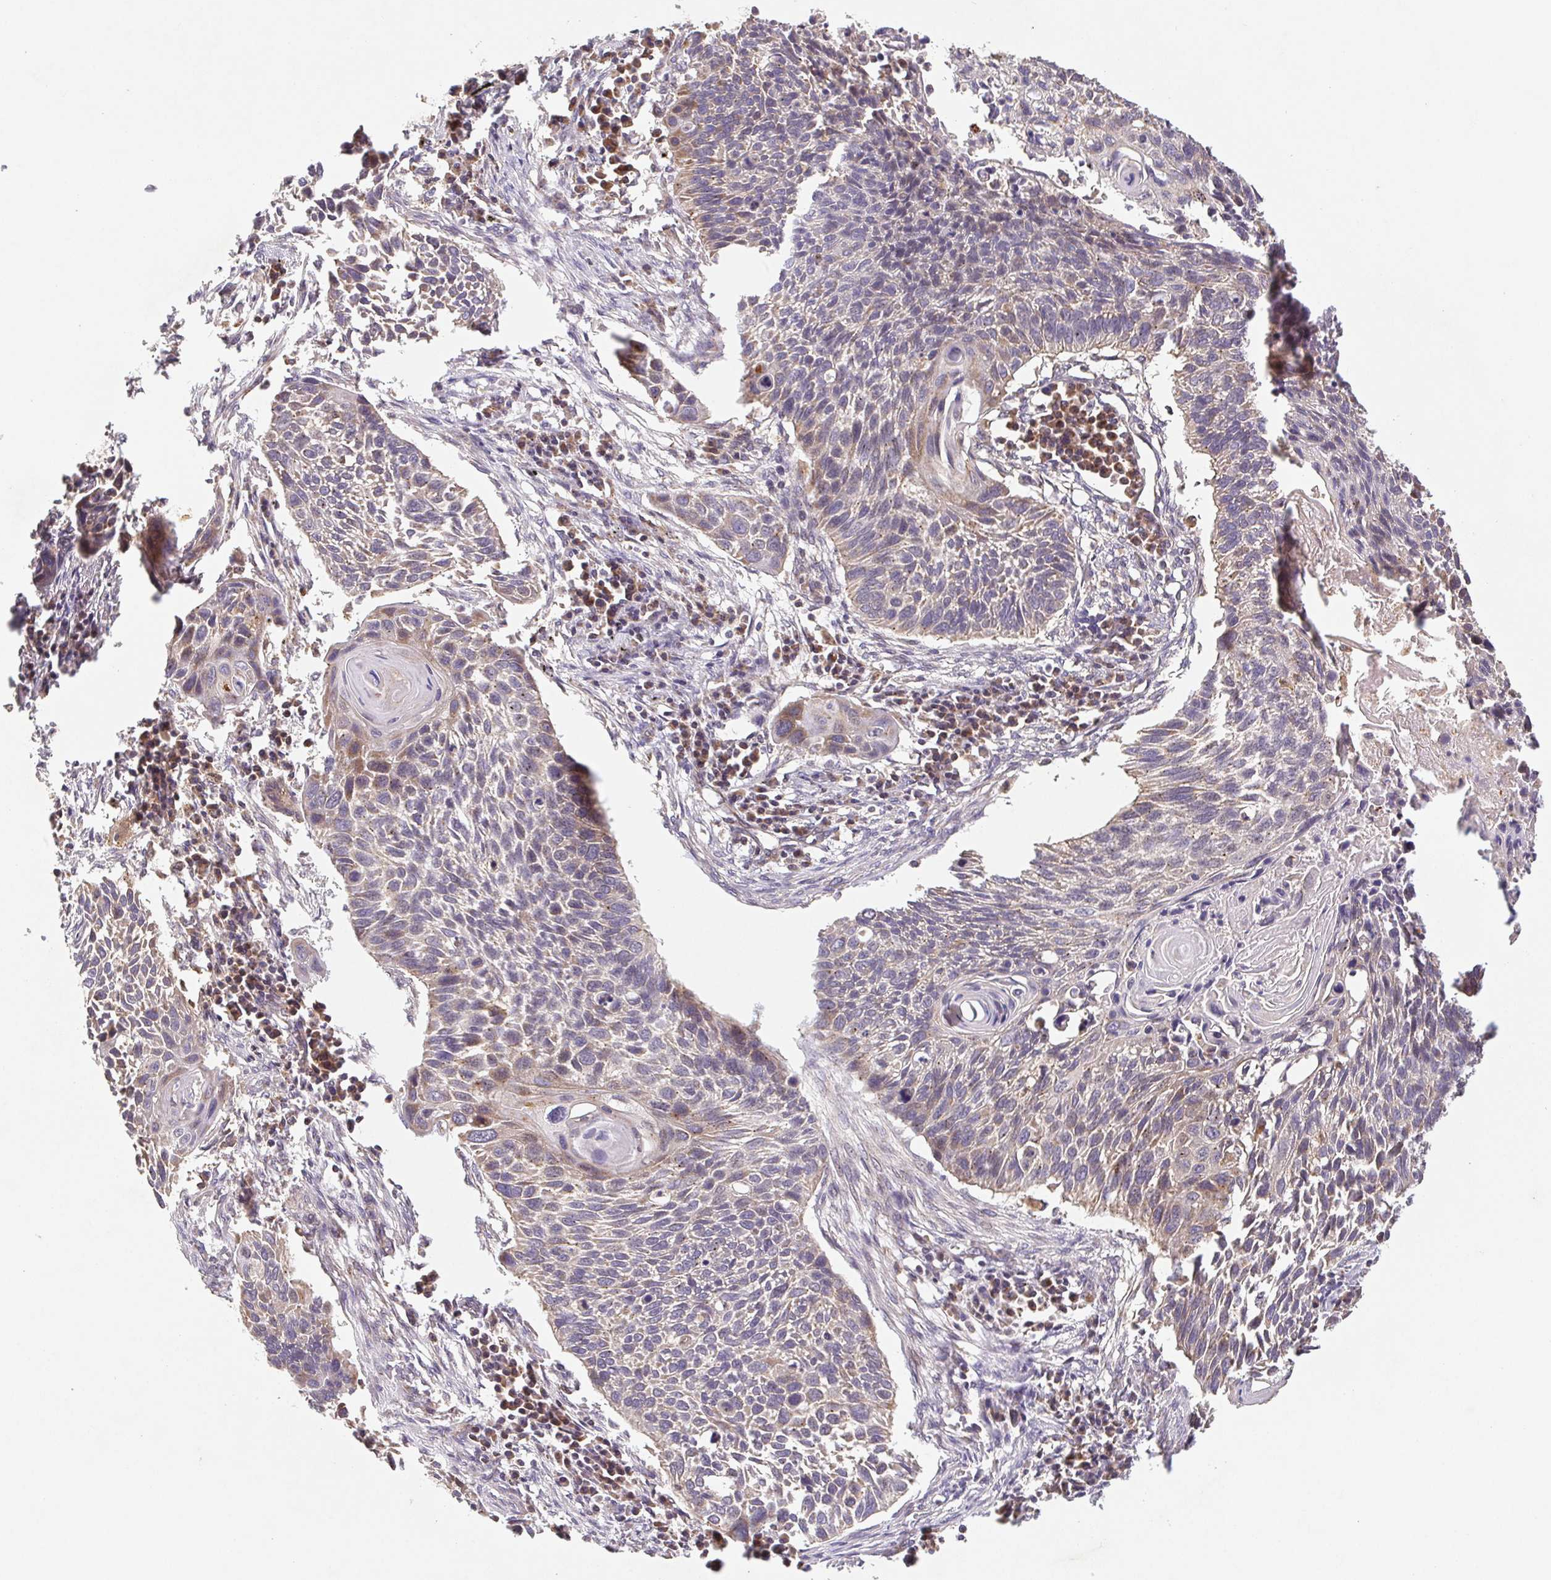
{"staining": {"intensity": "weak", "quantity": "<25%", "location": "cytoplasmic/membranous"}, "tissue": "lung cancer", "cell_type": "Tumor cells", "image_type": "cancer", "snomed": [{"axis": "morphology", "description": "Squamous cell carcinoma, NOS"}, {"axis": "topography", "description": "Lung"}], "caption": "Immunohistochemistry (IHC) of lung cancer (squamous cell carcinoma) demonstrates no expression in tumor cells.", "gene": "MTHFD1", "patient": {"sex": "male", "age": 78}}